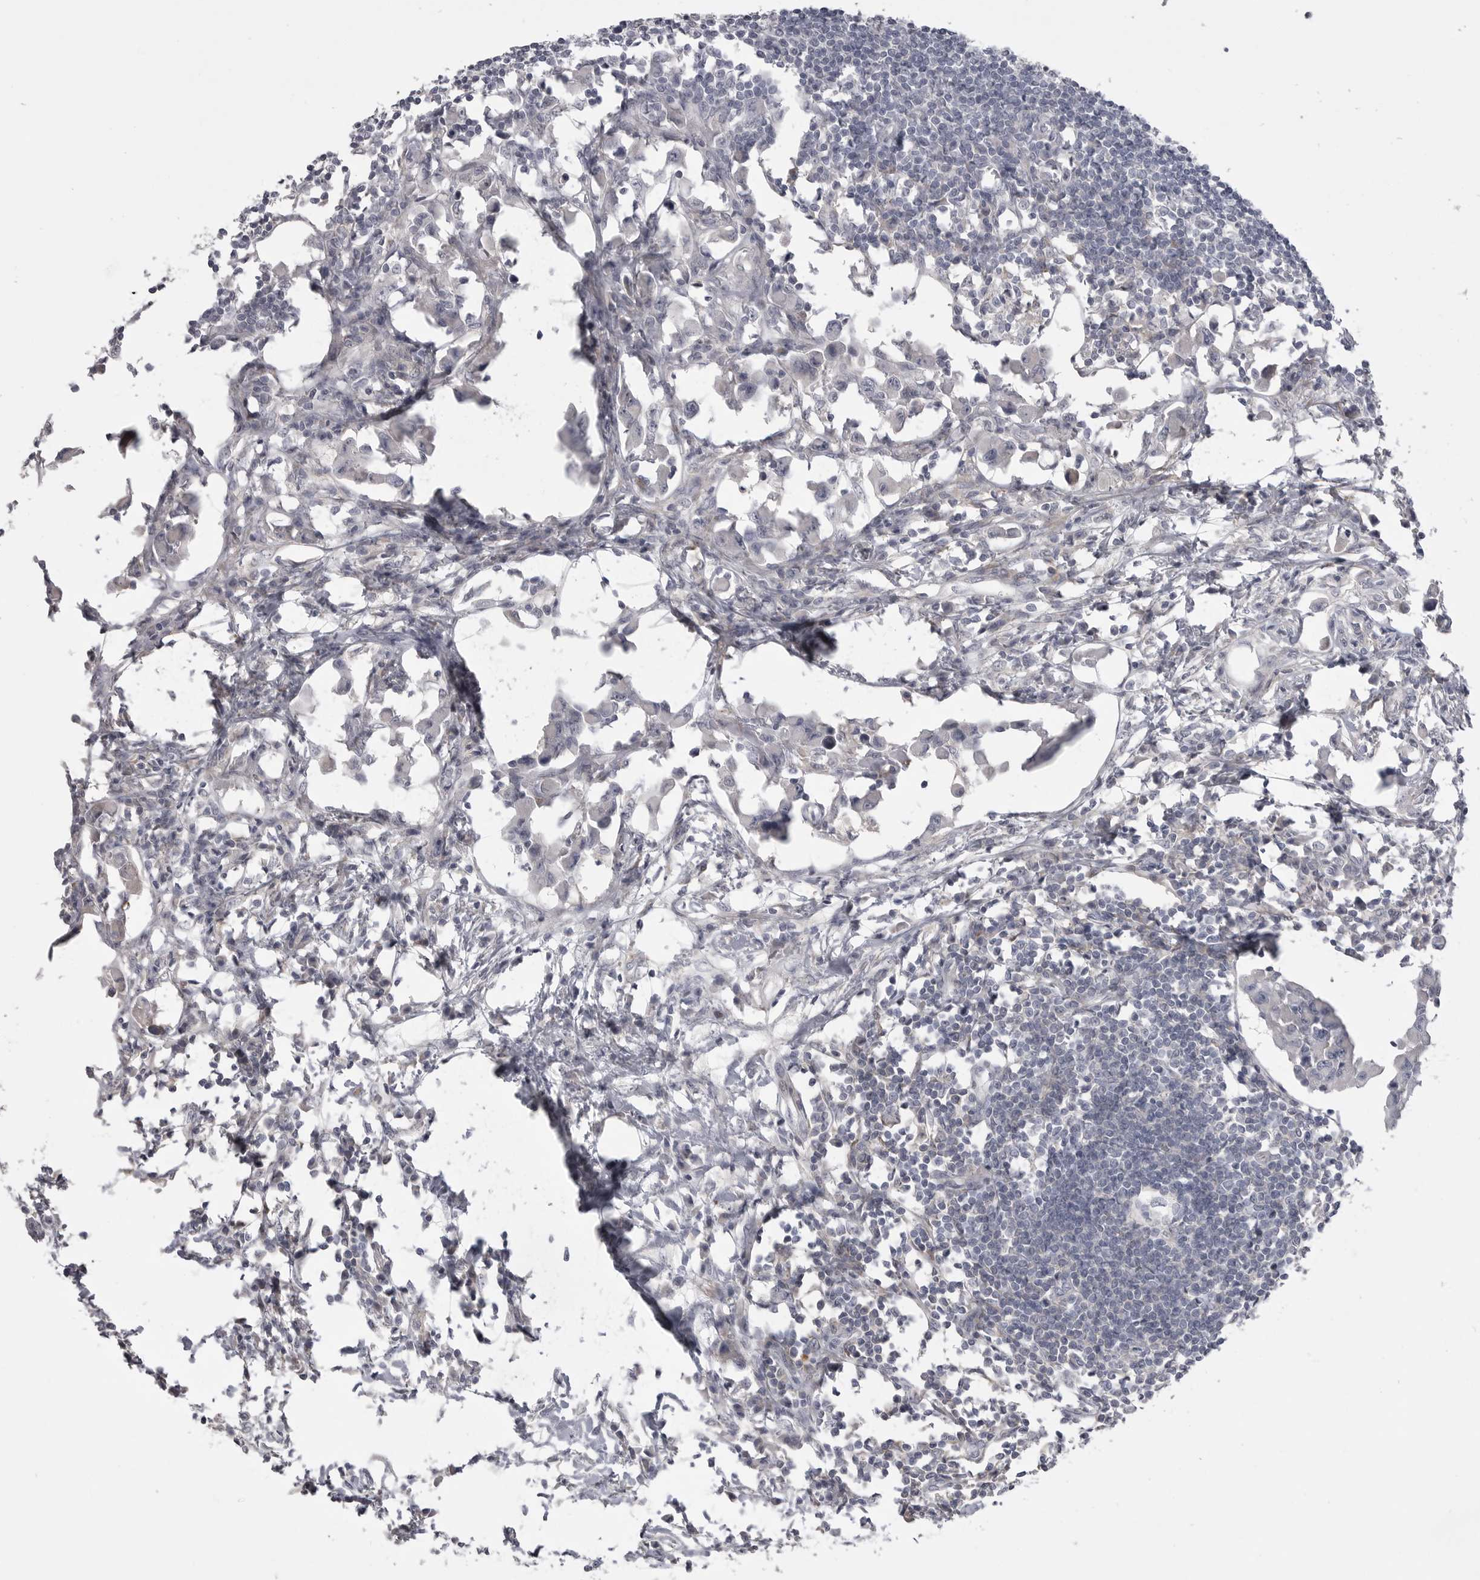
{"staining": {"intensity": "moderate", "quantity": "<25%", "location": "cytoplasmic/membranous"}, "tissue": "lymph node", "cell_type": "Germinal center cells", "image_type": "normal", "snomed": [{"axis": "morphology", "description": "Normal tissue, NOS"}, {"axis": "morphology", "description": "Malignant melanoma, Metastatic site"}, {"axis": "topography", "description": "Lymph node"}], "caption": "A histopathology image showing moderate cytoplasmic/membranous expression in about <25% of germinal center cells in normal lymph node, as visualized by brown immunohistochemical staining.", "gene": "SERPING1", "patient": {"sex": "male", "age": 41}}